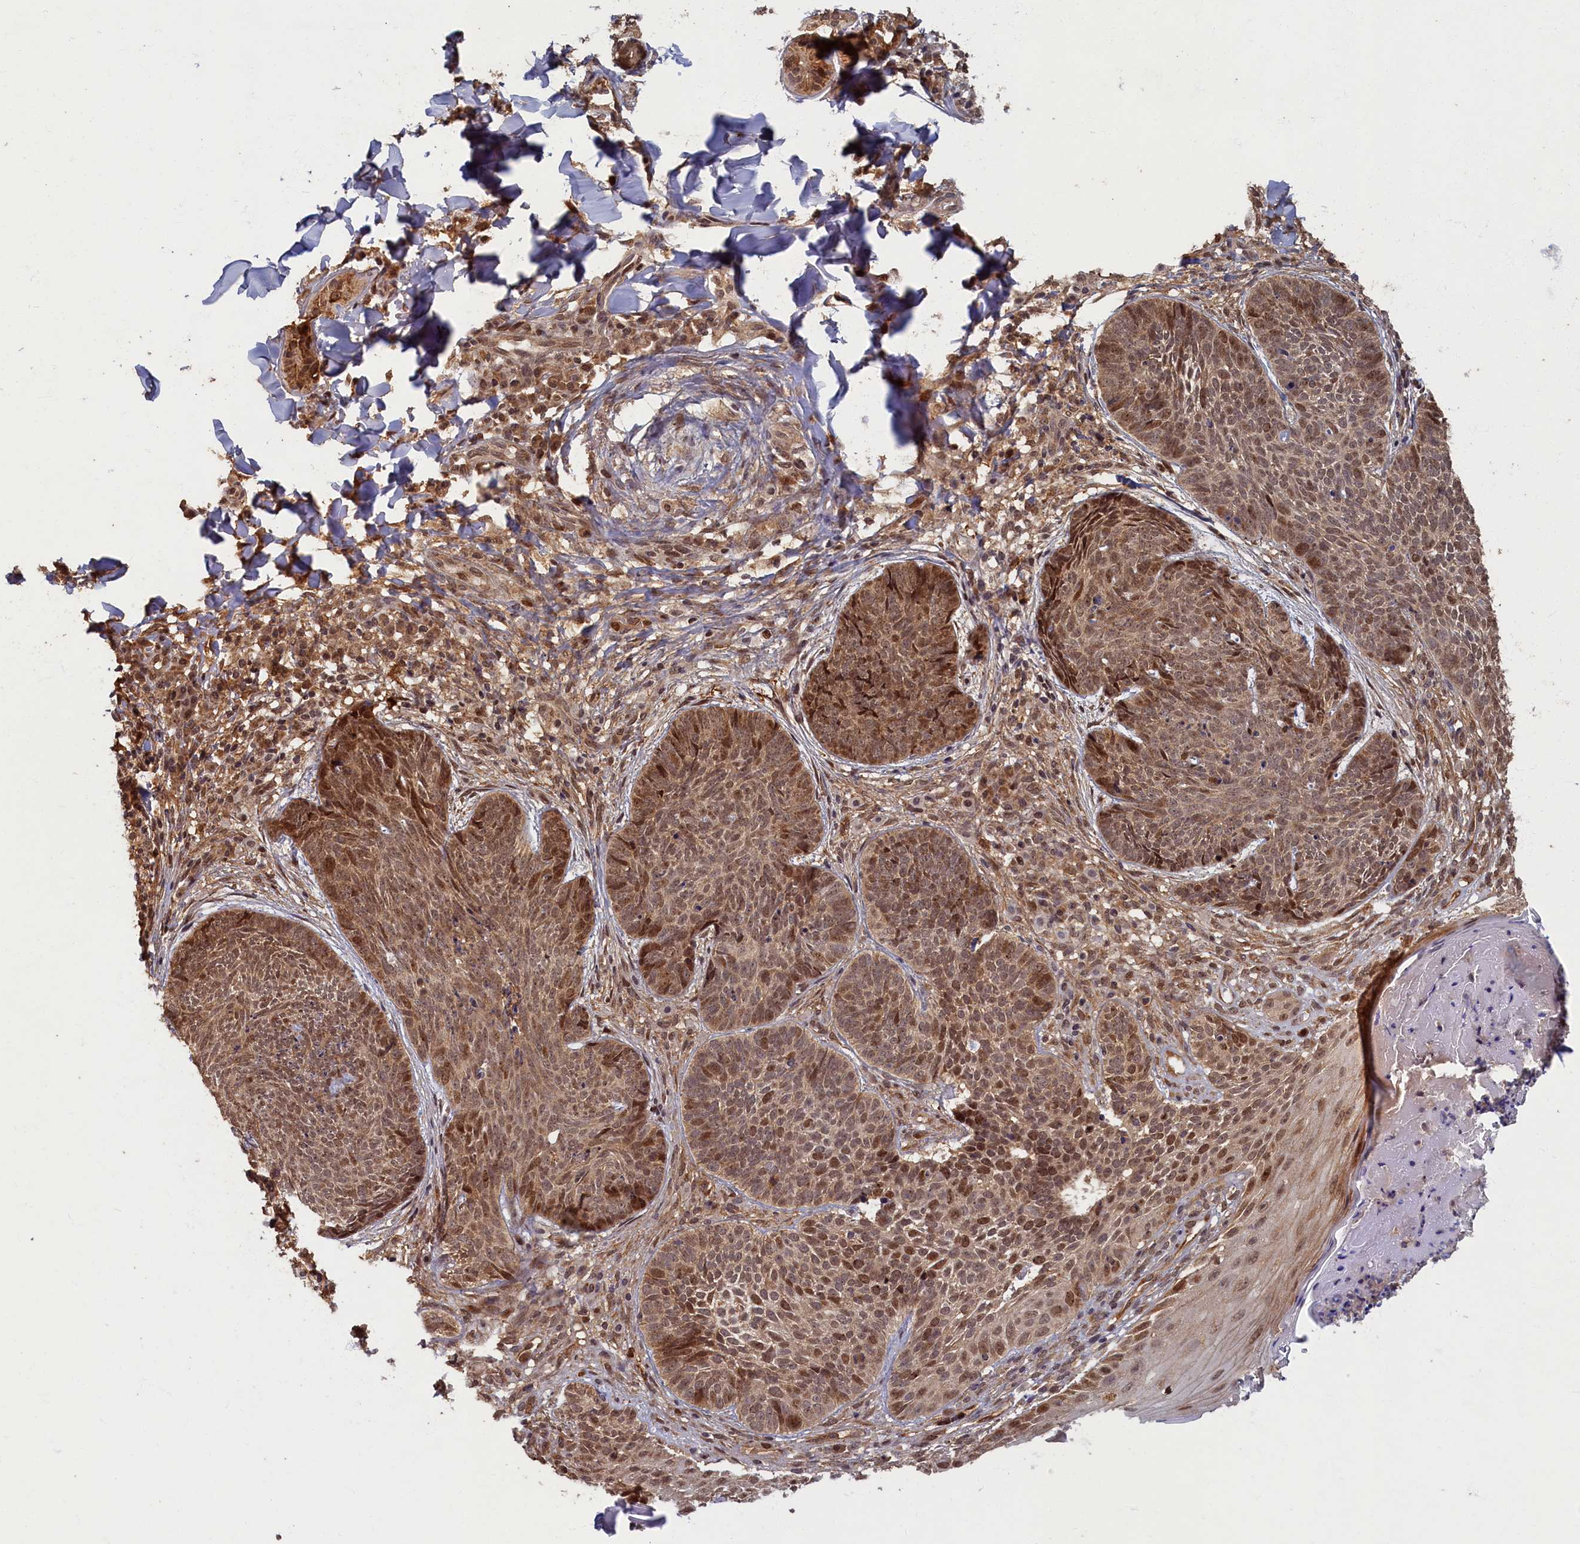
{"staining": {"intensity": "moderate", "quantity": ">75%", "location": "nuclear"}, "tissue": "skin cancer", "cell_type": "Tumor cells", "image_type": "cancer", "snomed": [{"axis": "morphology", "description": "Basal cell carcinoma"}, {"axis": "topography", "description": "Skin"}], "caption": "IHC photomicrograph of neoplastic tissue: human basal cell carcinoma (skin) stained using immunohistochemistry (IHC) exhibits medium levels of moderate protein expression localized specifically in the nuclear of tumor cells, appearing as a nuclear brown color.", "gene": "BRCA1", "patient": {"sex": "female", "age": 61}}